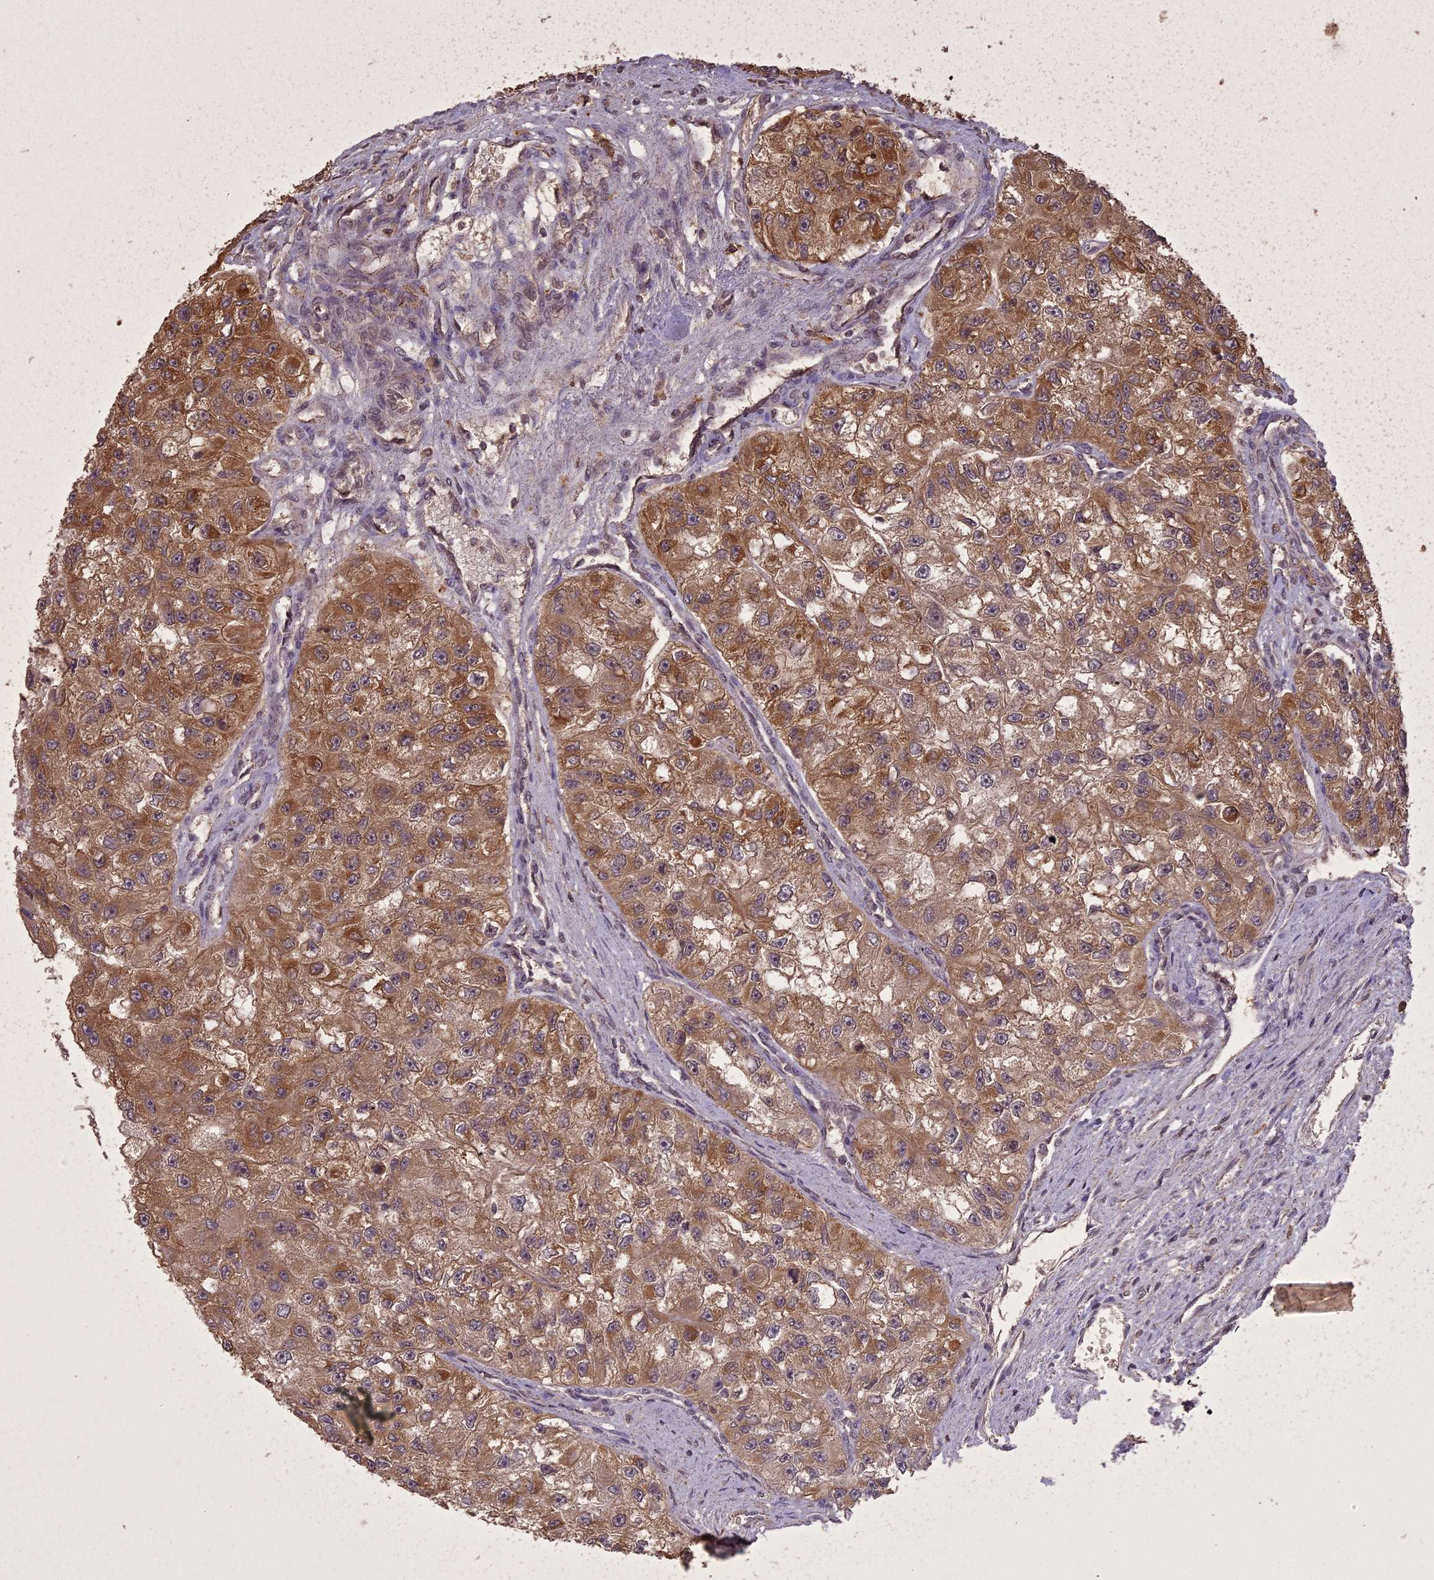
{"staining": {"intensity": "moderate", "quantity": ">75%", "location": "cytoplasmic/membranous"}, "tissue": "renal cancer", "cell_type": "Tumor cells", "image_type": "cancer", "snomed": [{"axis": "morphology", "description": "Adenocarcinoma, NOS"}, {"axis": "topography", "description": "Kidney"}], "caption": "Immunohistochemistry (IHC) photomicrograph of neoplastic tissue: human renal cancer stained using immunohistochemistry (IHC) exhibits medium levels of moderate protein expression localized specifically in the cytoplasmic/membranous of tumor cells, appearing as a cytoplasmic/membranous brown color.", "gene": "ING5", "patient": {"sex": "male", "age": 63}}